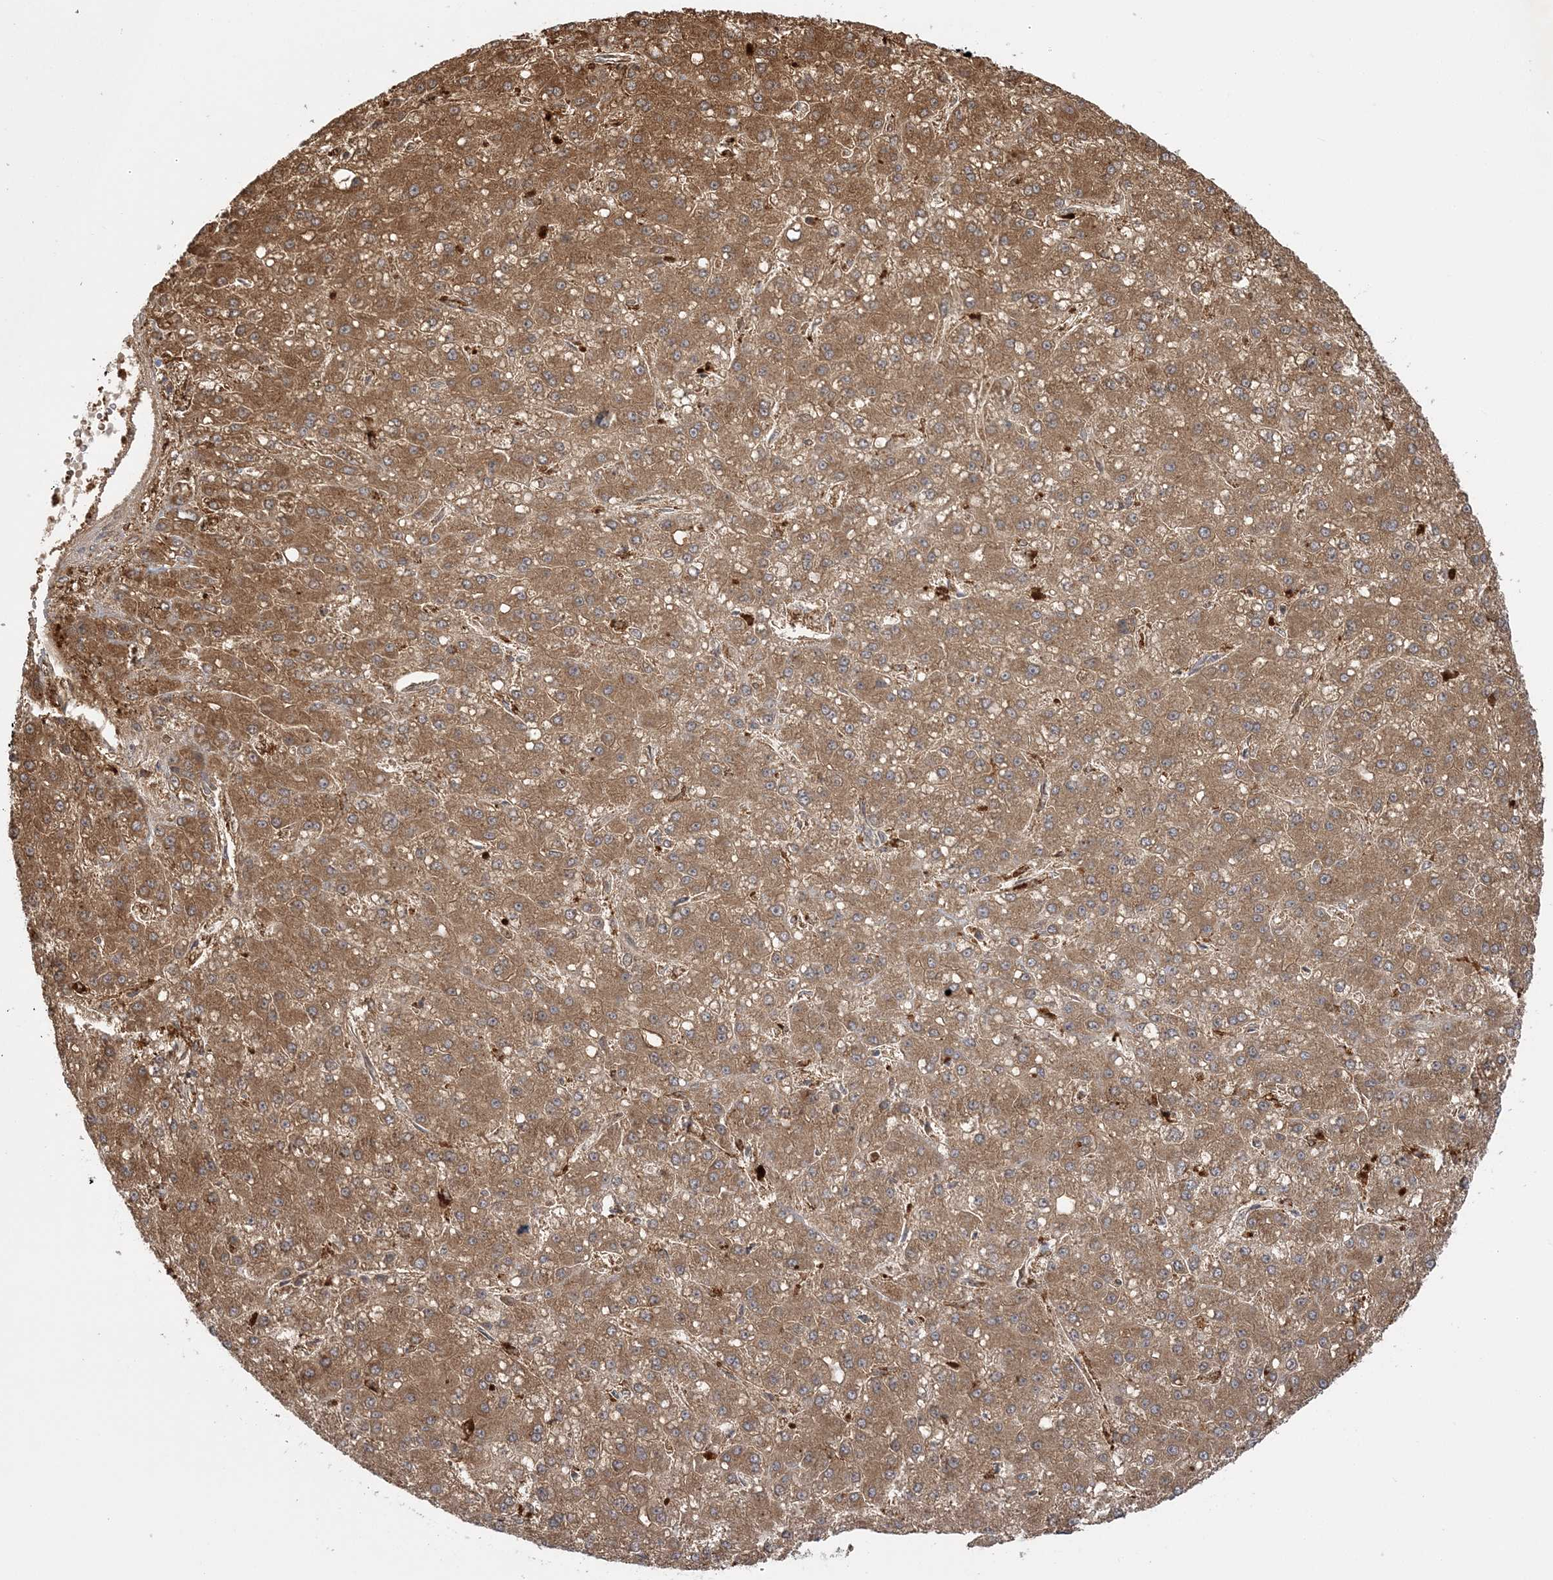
{"staining": {"intensity": "moderate", "quantity": ">75%", "location": "cytoplasmic/membranous"}, "tissue": "liver cancer", "cell_type": "Tumor cells", "image_type": "cancer", "snomed": [{"axis": "morphology", "description": "Carcinoma, Hepatocellular, NOS"}, {"axis": "topography", "description": "Liver"}], "caption": "High-power microscopy captured an immunohistochemistry photomicrograph of liver cancer, revealing moderate cytoplasmic/membranous staining in about >75% of tumor cells.", "gene": "HAAO", "patient": {"sex": "male", "age": 67}}